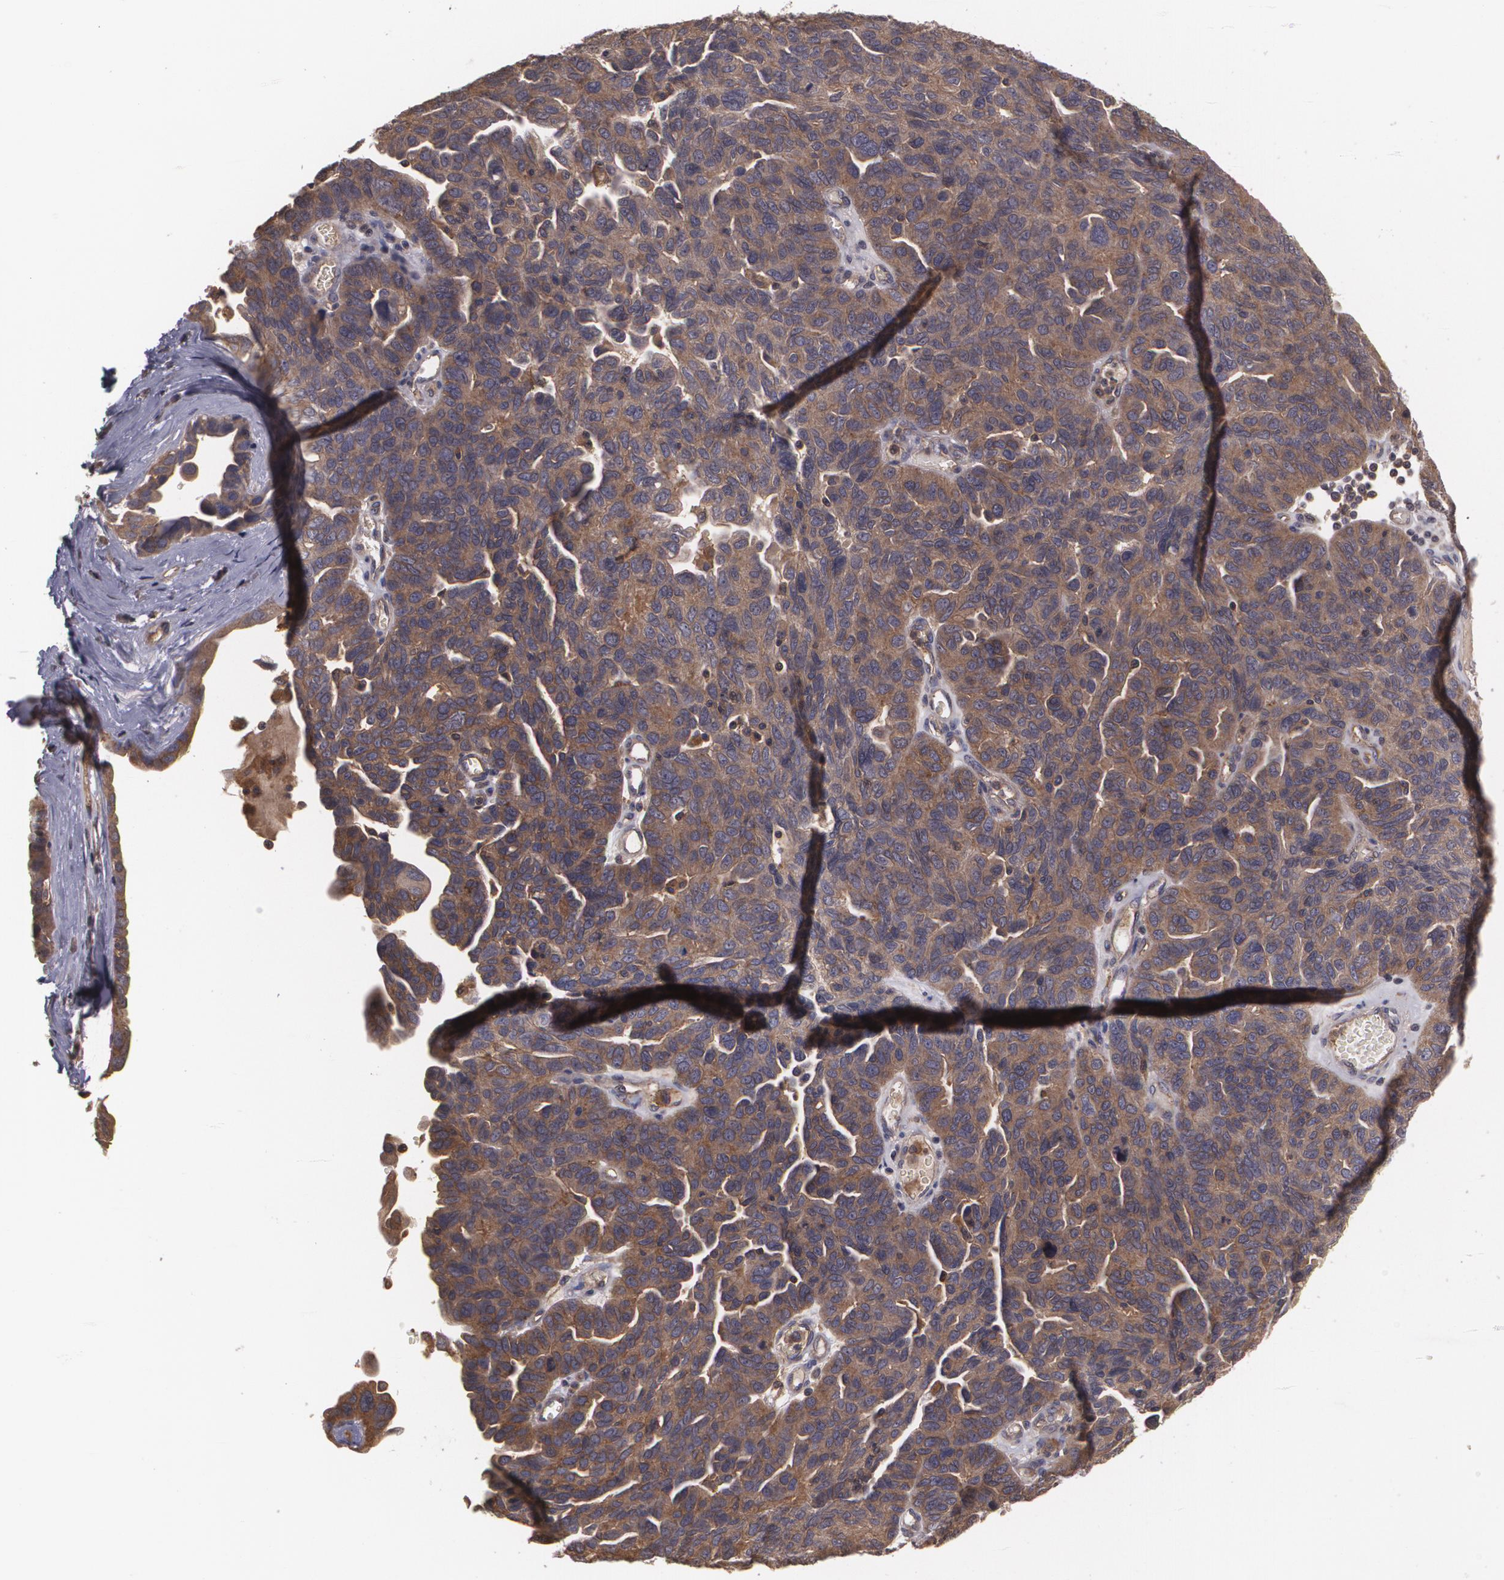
{"staining": {"intensity": "moderate", "quantity": ">75%", "location": "cytoplasmic/membranous"}, "tissue": "ovarian cancer", "cell_type": "Tumor cells", "image_type": "cancer", "snomed": [{"axis": "morphology", "description": "Cystadenocarcinoma, serous, NOS"}, {"axis": "topography", "description": "Ovary"}], "caption": "Ovarian cancer stained with a protein marker demonstrates moderate staining in tumor cells.", "gene": "HRAS", "patient": {"sex": "female", "age": 64}}